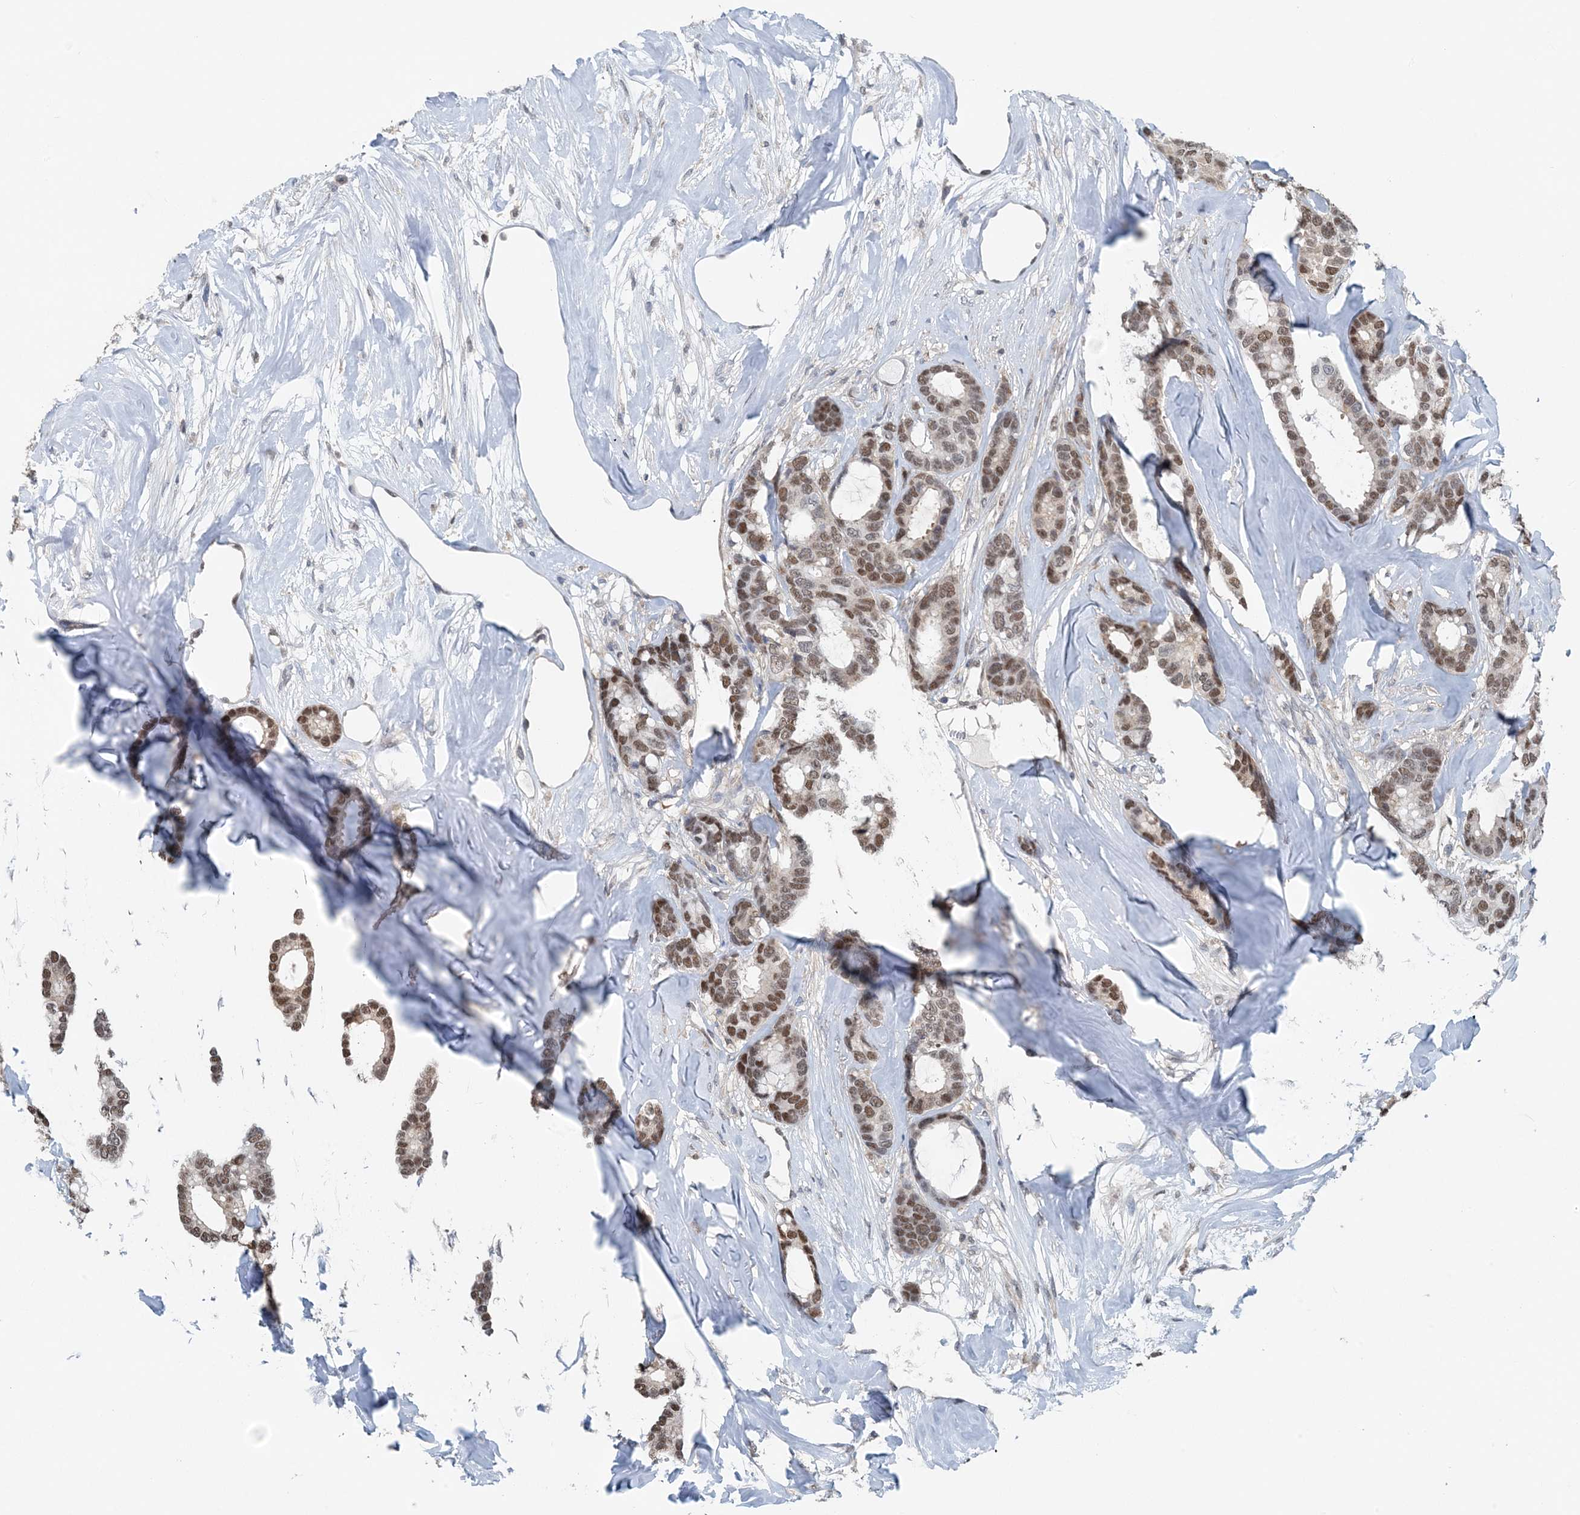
{"staining": {"intensity": "moderate", "quantity": ">75%", "location": "nuclear"}, "tissue": "breast cancer", "cell_type": "Tumor cells", "image_type": "cancer", "snomed": [{"axis": "morphology", "description": "Duct carcinoma"}, {"axis": "topography", "description": "Breast"}], "caption": "Approximately >75% of tumor cells in infiltrating ductal carcinoma (breast) display moderate nuclear protein positivity as visualized by brown immunohistochemical staining.", "gene": "HIKESHI", "patient": {"sex": "female", "age": 87}}